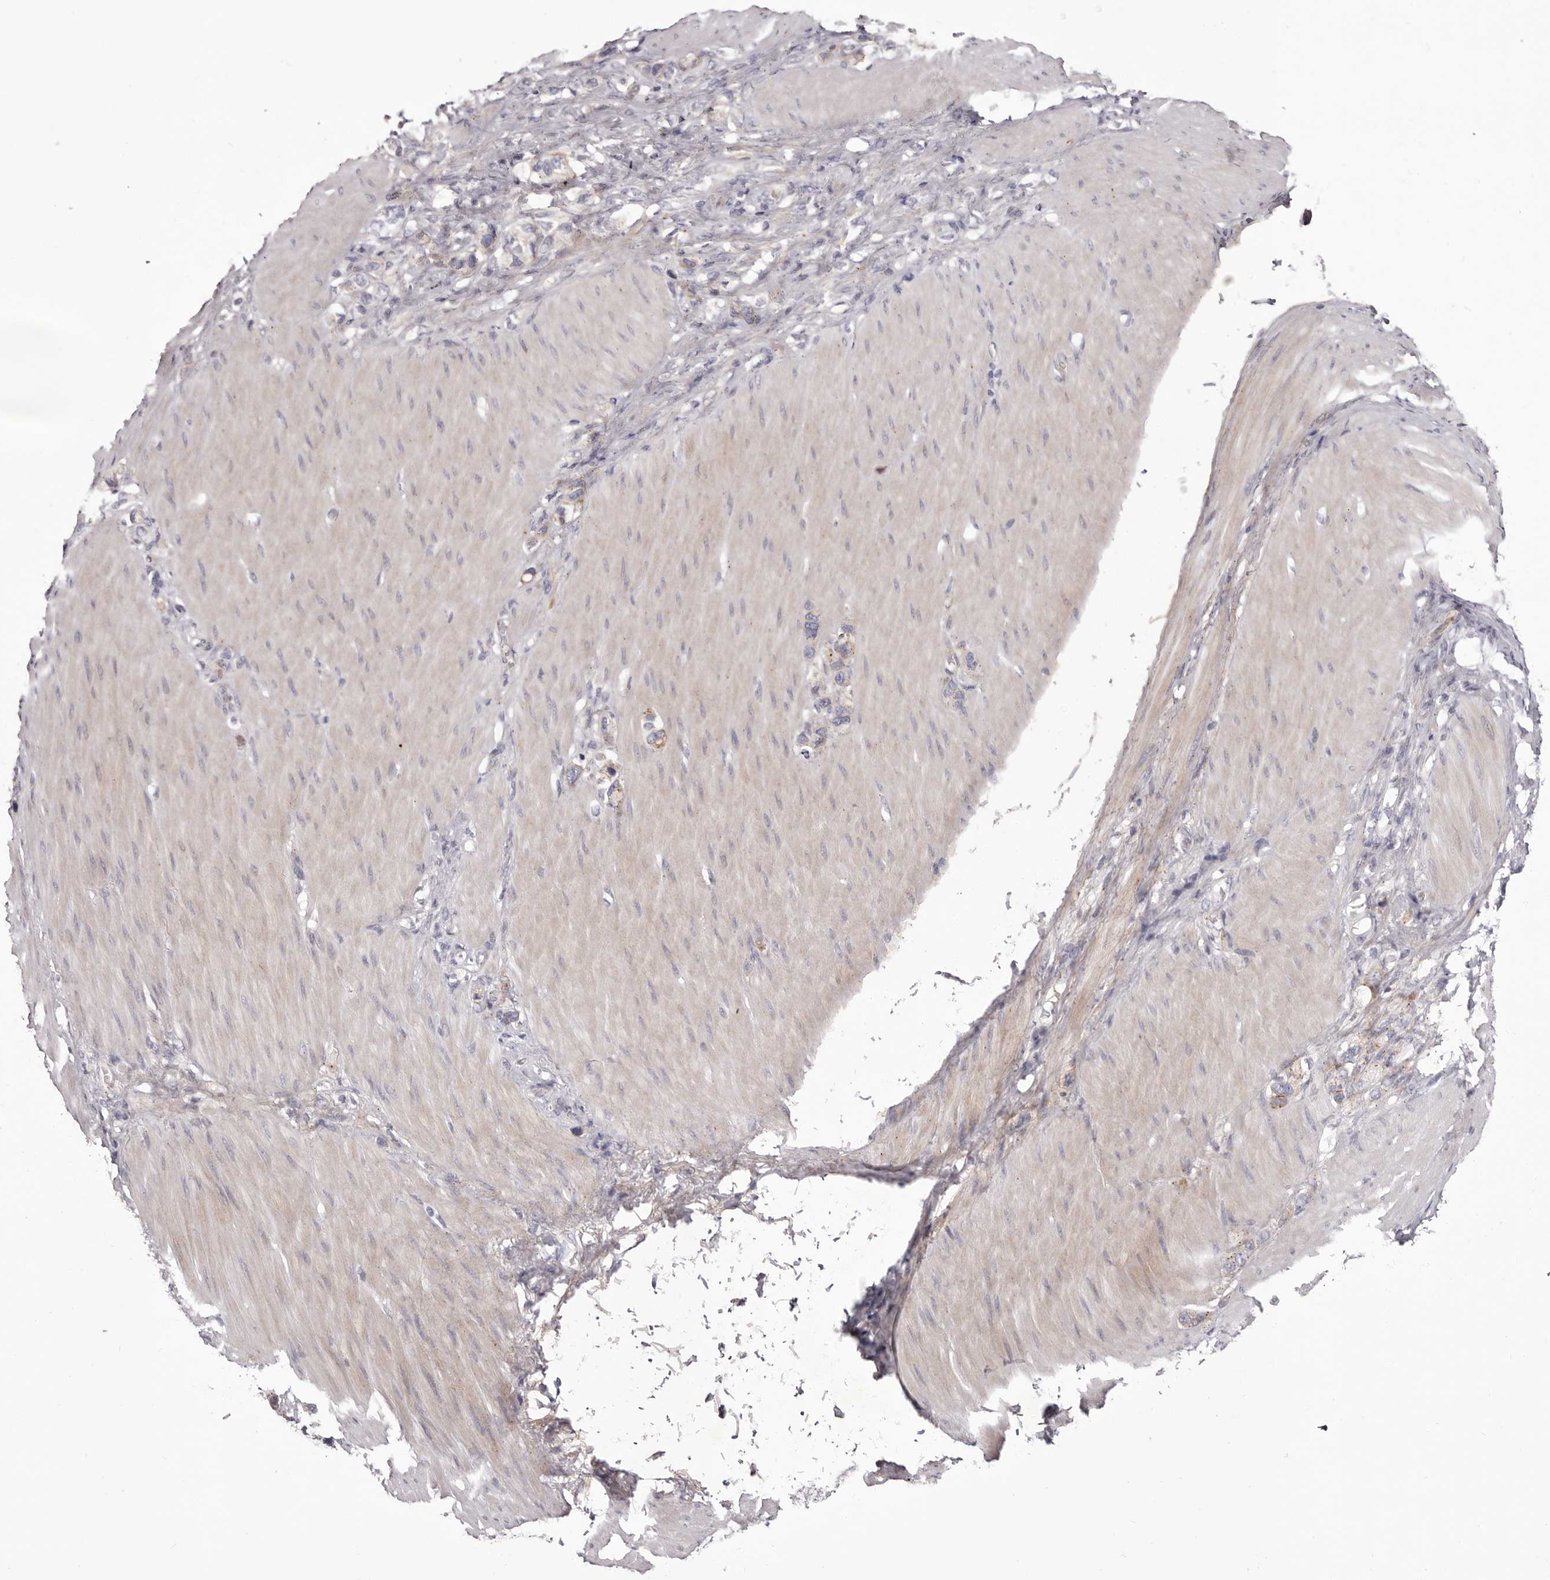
{"staining": {"intensity": "weak", "quantity": "<25%", "location": "cytoplasmic/membranous"}, "tissue": "stomach cancer", "cell_type": "Tumor cells", "image_type": "cancer", "snomed": [{"axis": "morphology", "description": "Adenocarcinoma, NOS"}, {"axis": "topography", "description": "Stomach"}], "caption": "There is no significant staining in tumor cells of stomach cancer.", "gene": "PEG10", "patient": {"sex": "female", "age": 65}}